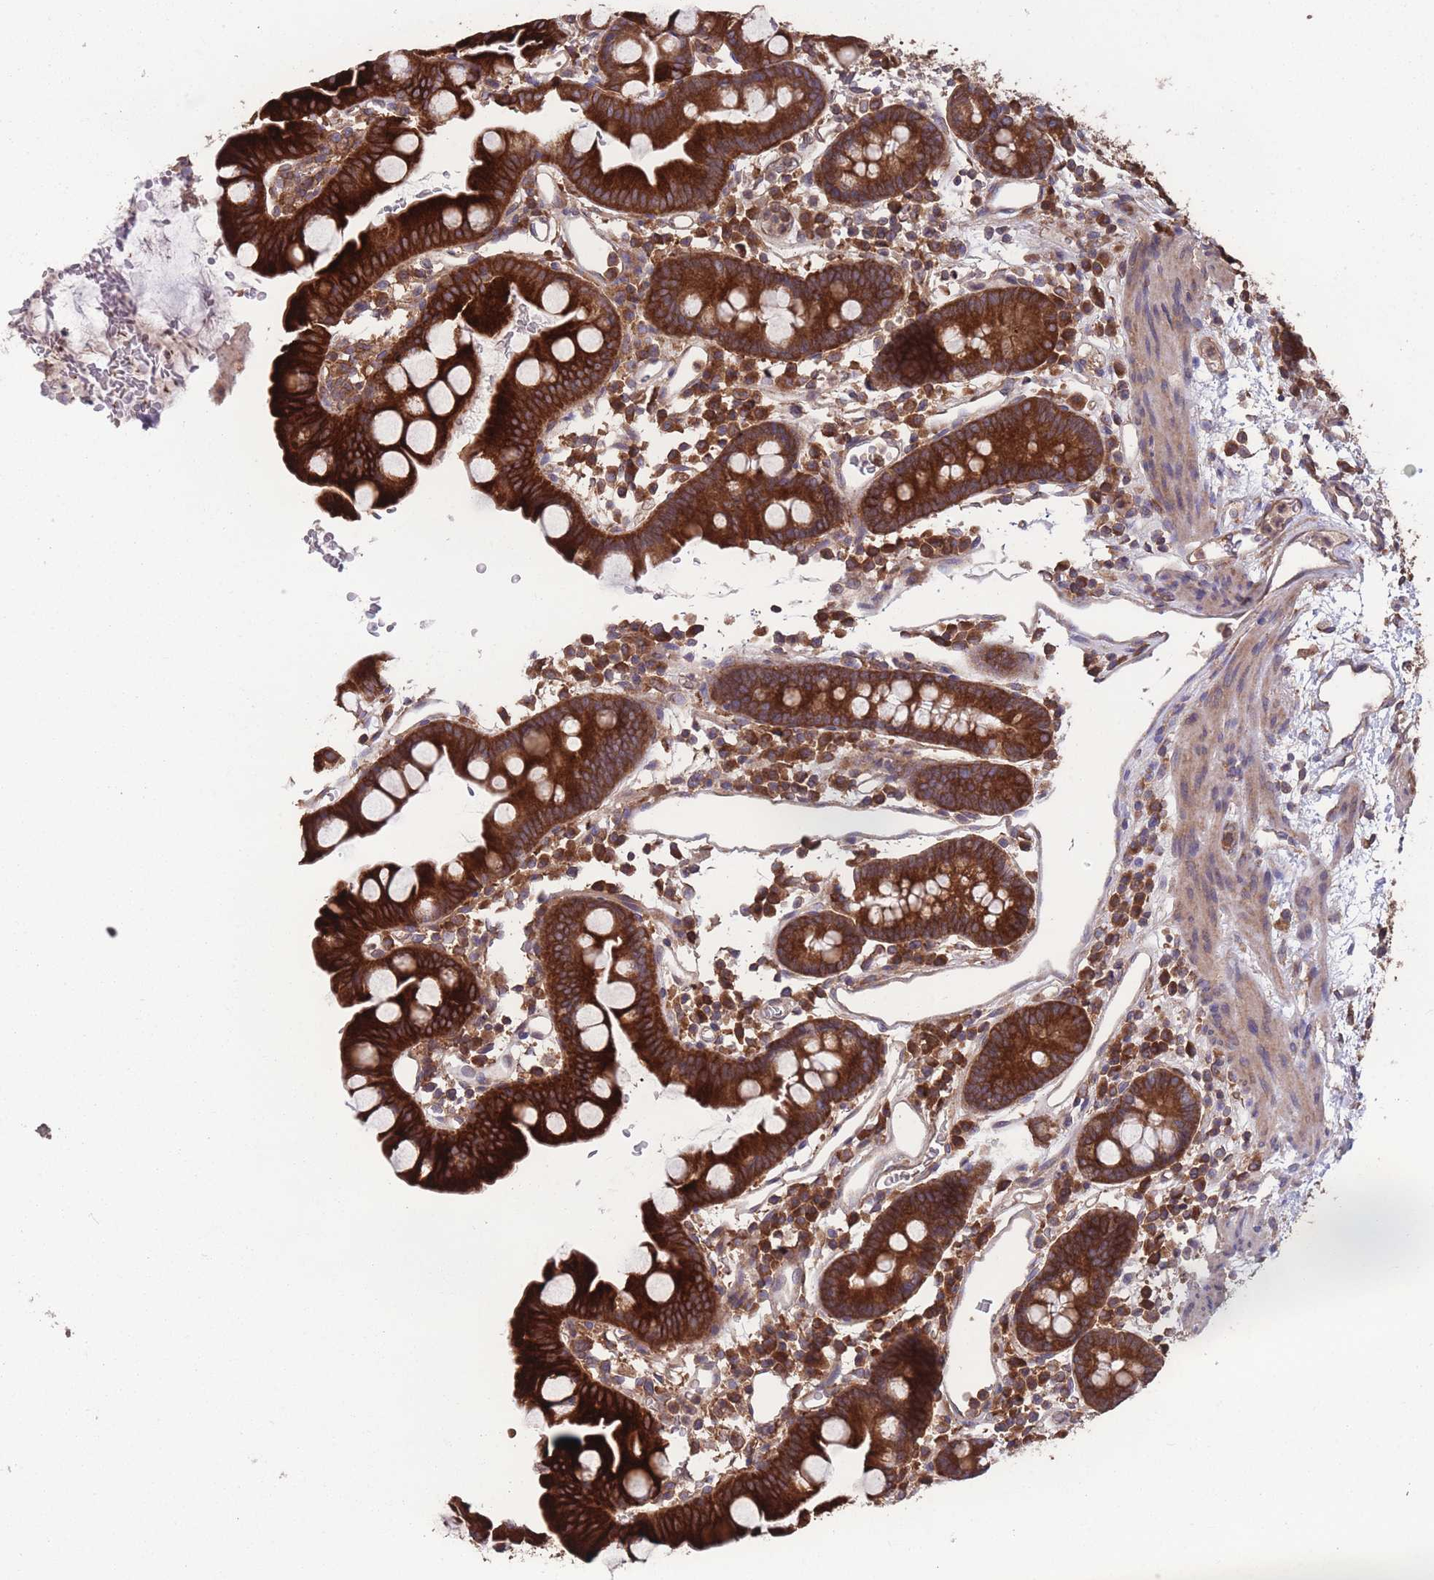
{"staining": {"intensity": "strong", "quantity": ">75%", "location": "cytoplasmic/membranous"}, "tissue": "small intestine", "cell_type": "Glandular cells", "image_type": "normal", "snomed": [{"axis": "morphology", "description": "Normal tissue, NOS"}, {"axis": "topography", "description": "Stomach, upper"}, {"axis": "topography", "description": "Stomach, lower"}, {"axis": "topography", "description": "Small intestine"}], "caption": "IHC of normal human small intestine displays high levels of strong cytoplasmic/membranous staining in approximately >75% of glandular cells. The staining was performed using DAB, with brown indicating positive protein expression. Nuclei are stained blue with hematoxylin.", "gene": "ZPR1", "patient": {"sex": "male", "age": 68}}